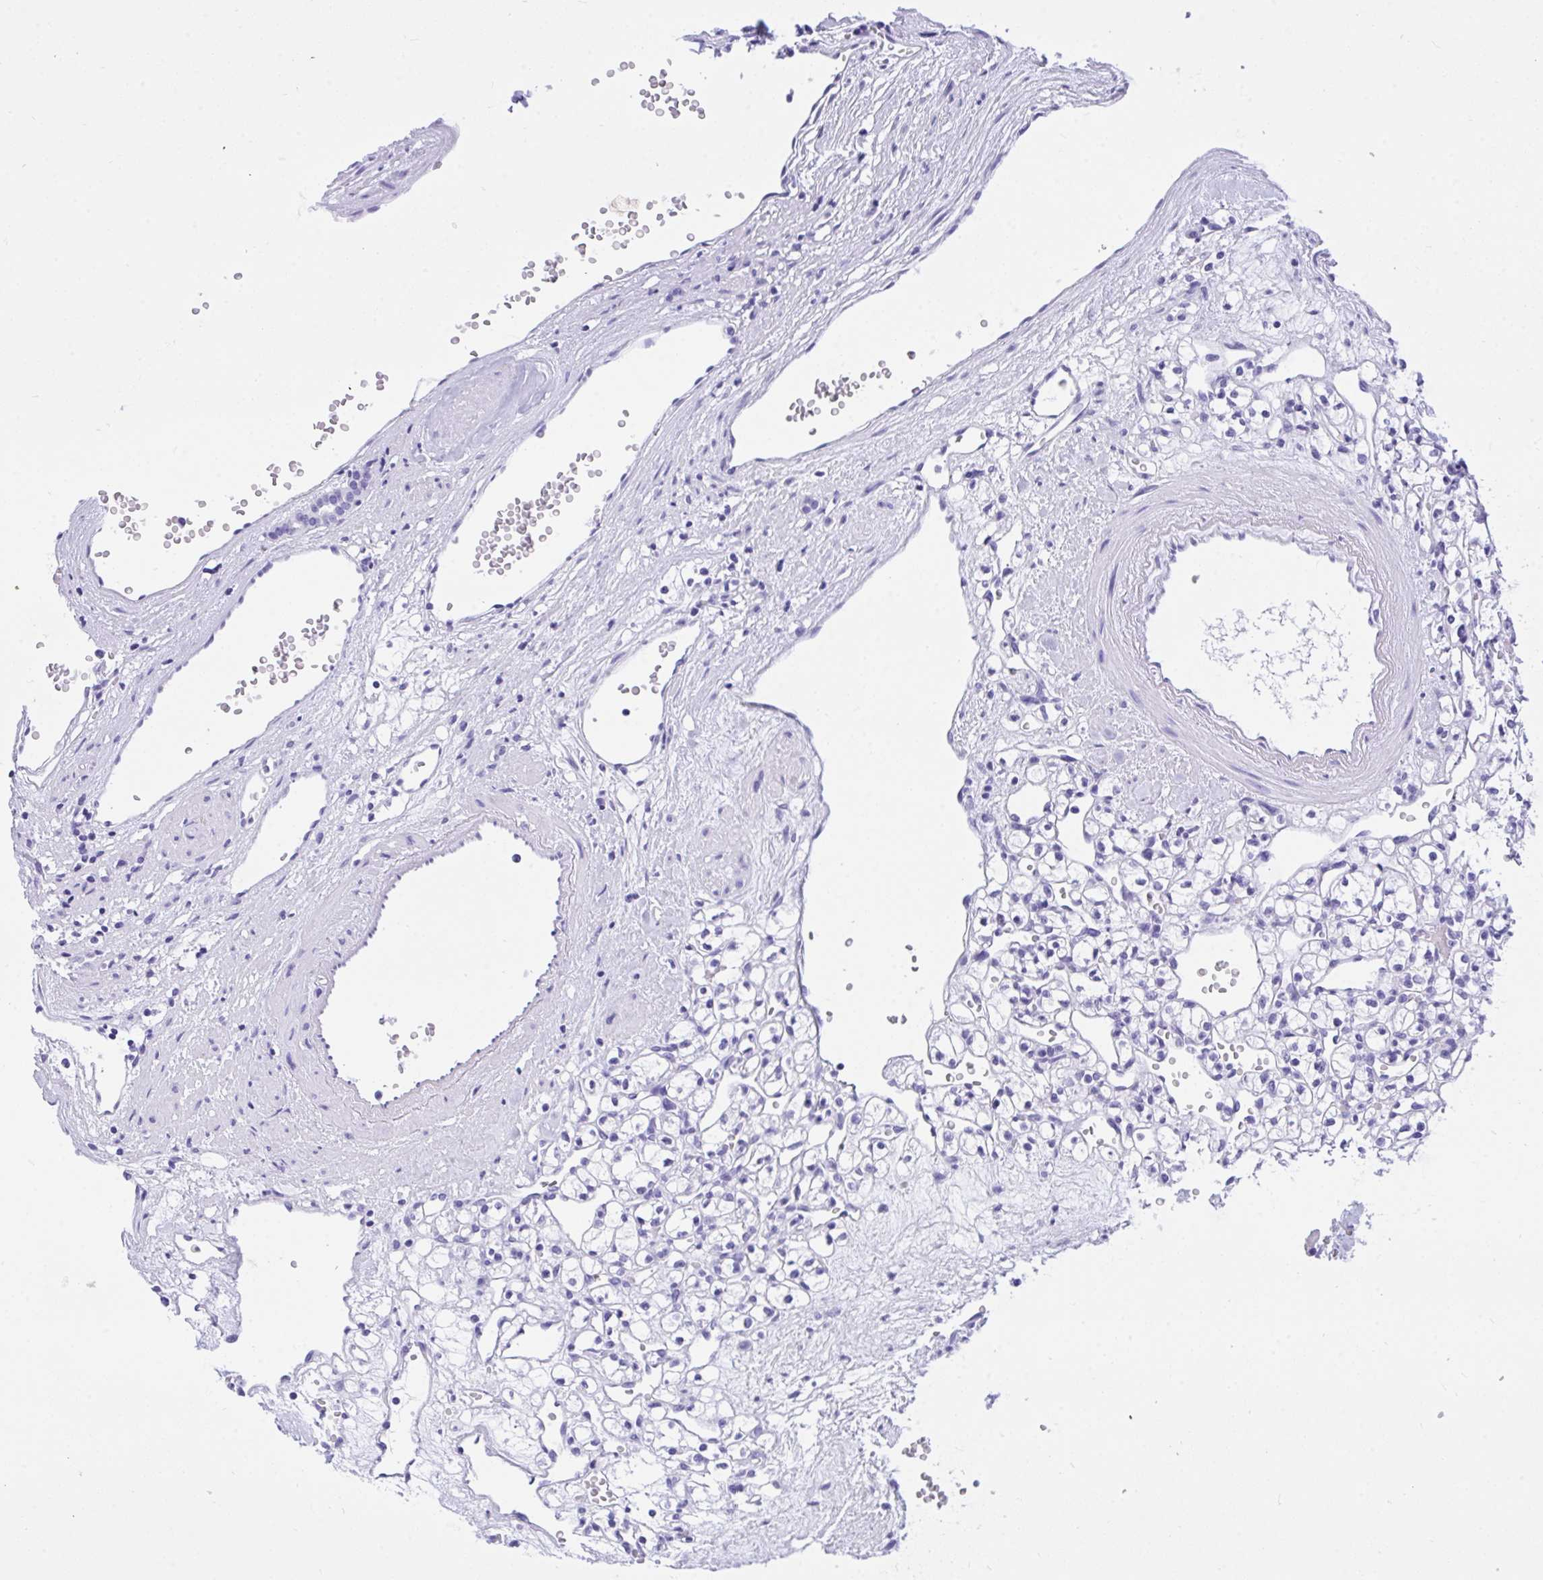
{"staining": {"intensity": "negative", "quantity": "none", "location": "none"}, "tissue": "renal cancer", "cell_type": "Tumor cells", "image_type": "cancer", "snomed": [{"axis": "morphology", "description": "Adenocarcinoma, NOS"}, {"axis": "topography", "description": "Kidney"}], "caption": "Immunohistochemical staining of adenocarcinoma (renal) exhibits no significant positivity in tumor cells.", "gene": "TLN2", "patient": {"sex": "female", "age": 59}}